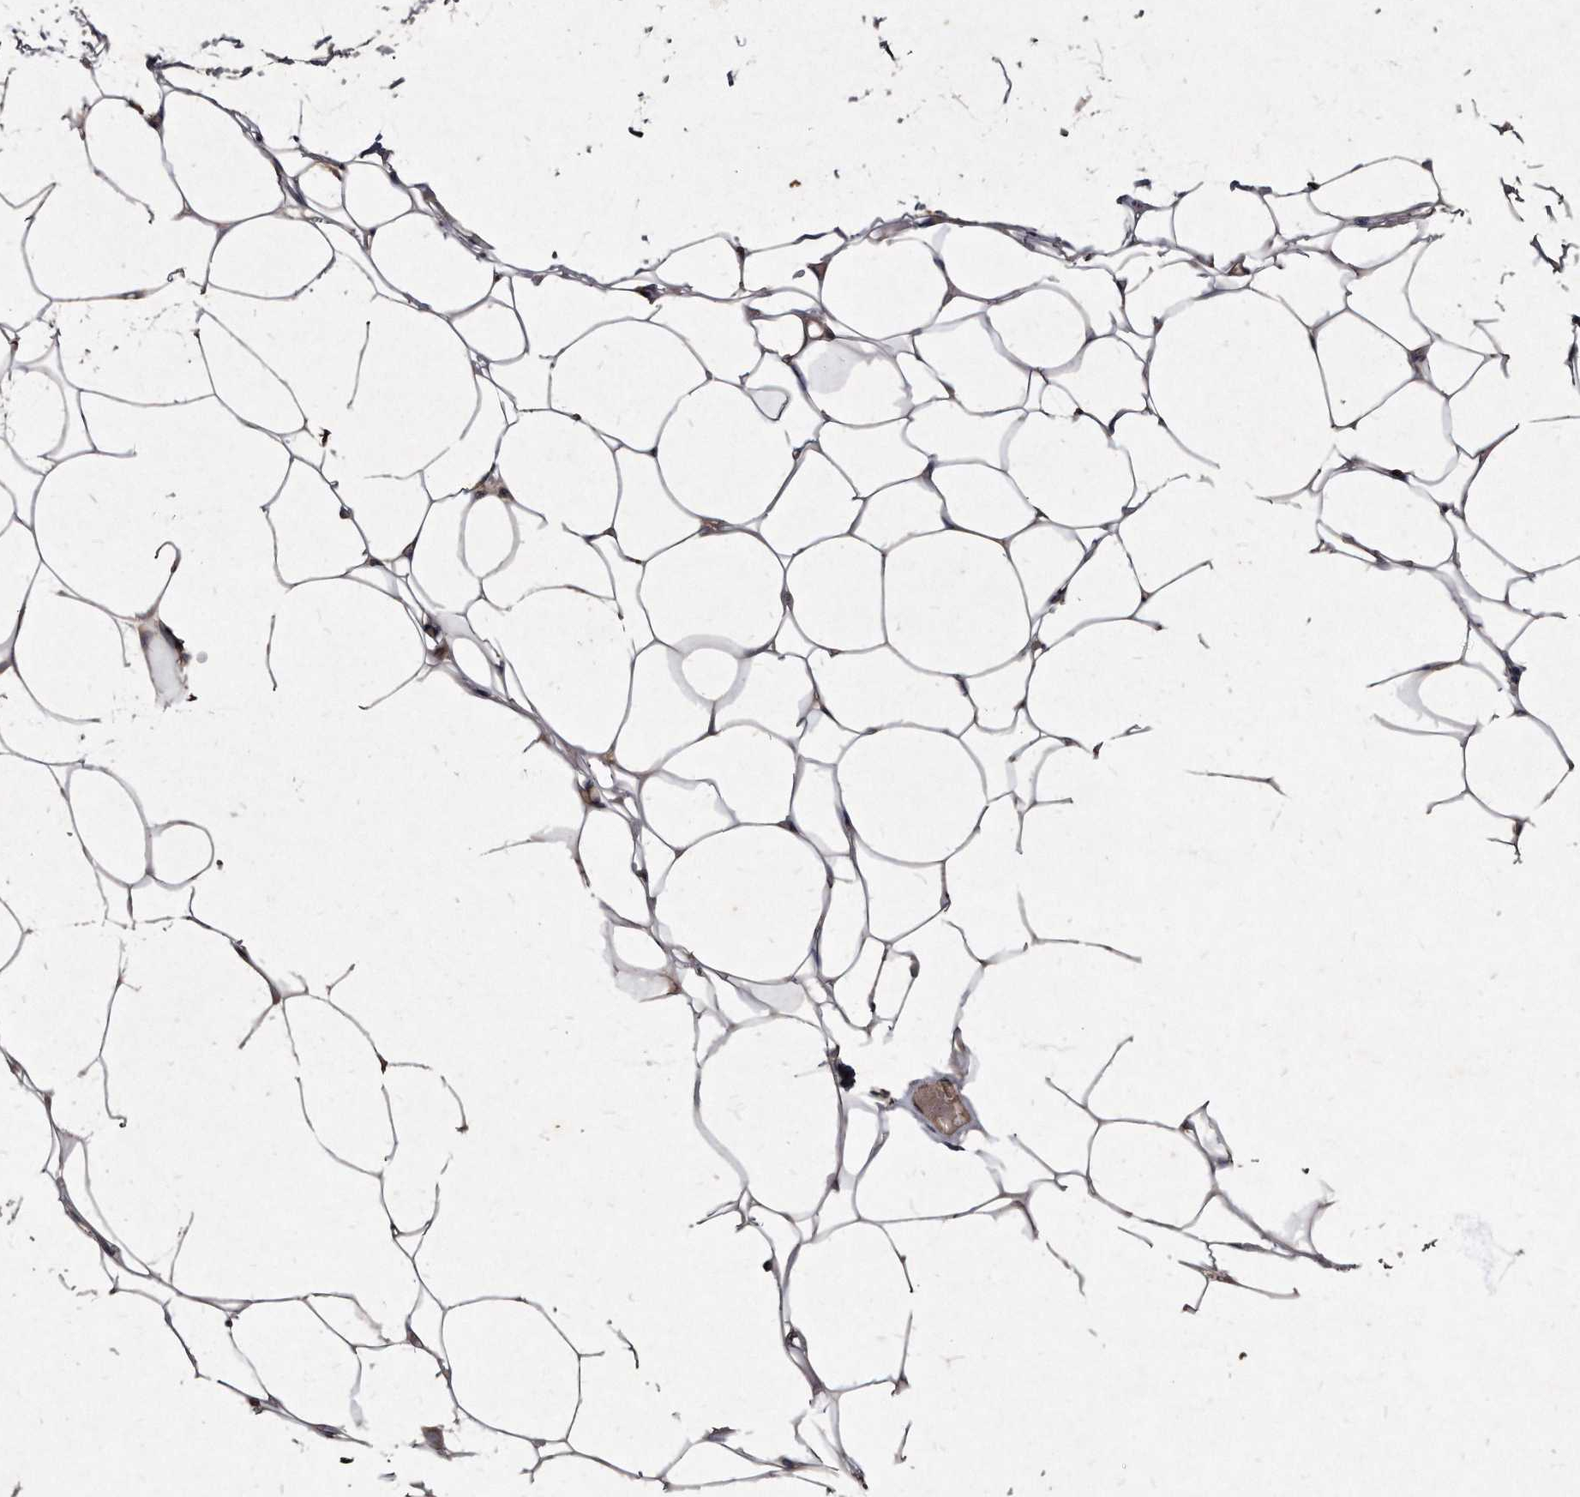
{"staining": {"intensity": "weak", "quantity": ">75%", "location": "cytoplasmic/membranous"}, "tissue": "adipose tissue", "cell_type": "Adipocytes", "image_type": "normal", "snomed": [{"axis": "morphology", "description": "Normal tissue, NOS"}, {"axis": "topography", "description": "Breast"}], "caption": "Brown immunohistochemical staining in benign adipose tissue displays weak cytoplasmic/membranous expression in about >75% of adipocytes.", "gene": "KLHDC3", "patient": {"sex": "female", "age": 23}}